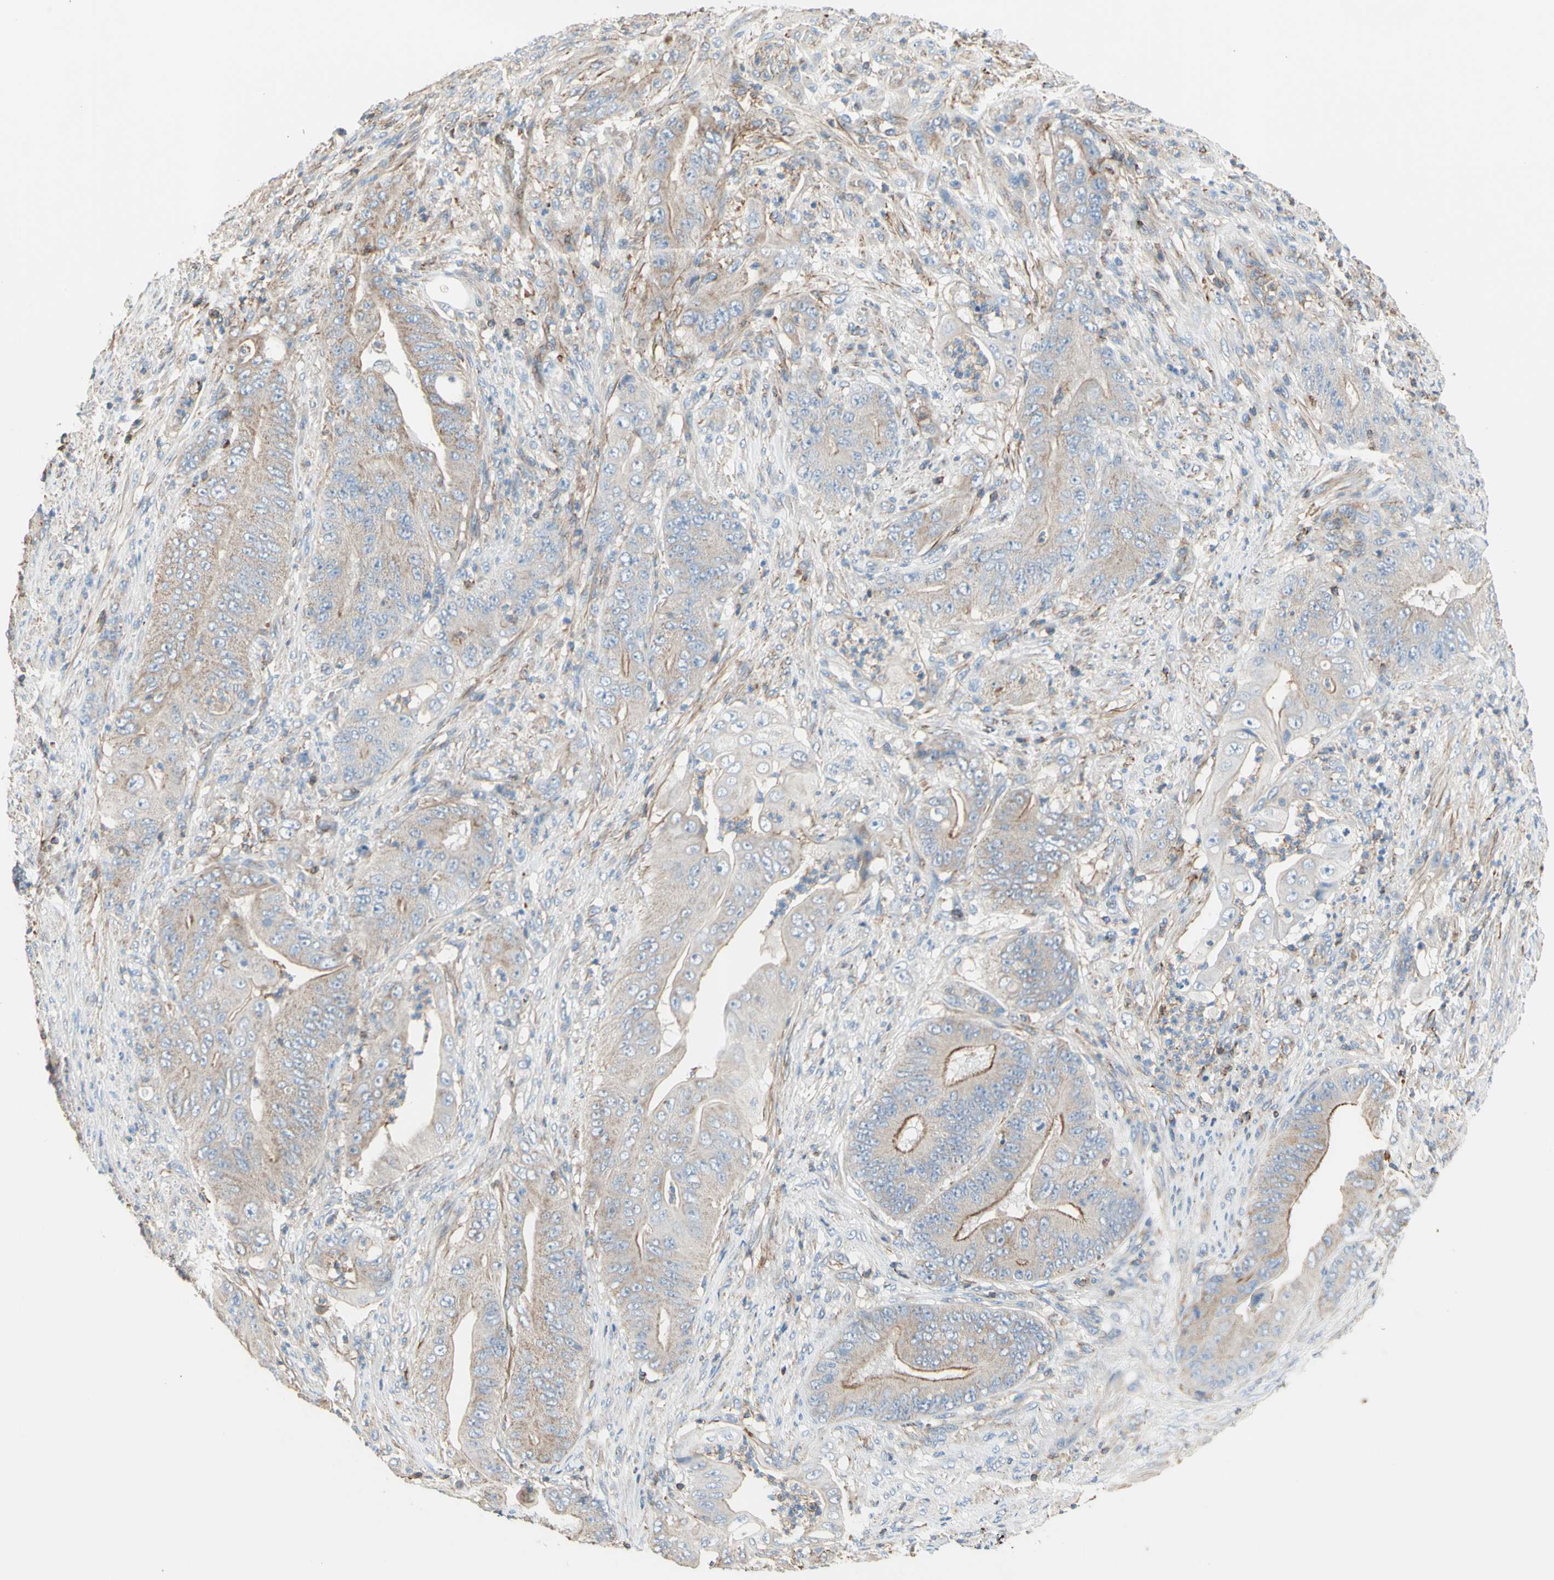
{"staining": {"intensity": "weak", "quantity": ">75%", "location": "cytoplasmic/membranous"}, "tissue": "stomach cancer", "cell_type": "Tumor cells", "image_type": "cancer", "snomed": [{"axis": "morphology", "description": "Adenocarcinoma, NOS"}, {"axis": "topography", "description": "Stomach"}], "caption": "Weak cytoplasmic/membranous staining for a protein is appreciated in approximately >75% of tumor cells of stomach adenocarcinoma using immunohistochemistry.", "gene": "SEMA4C", "patient": {"sex": "female", "age": 73}}